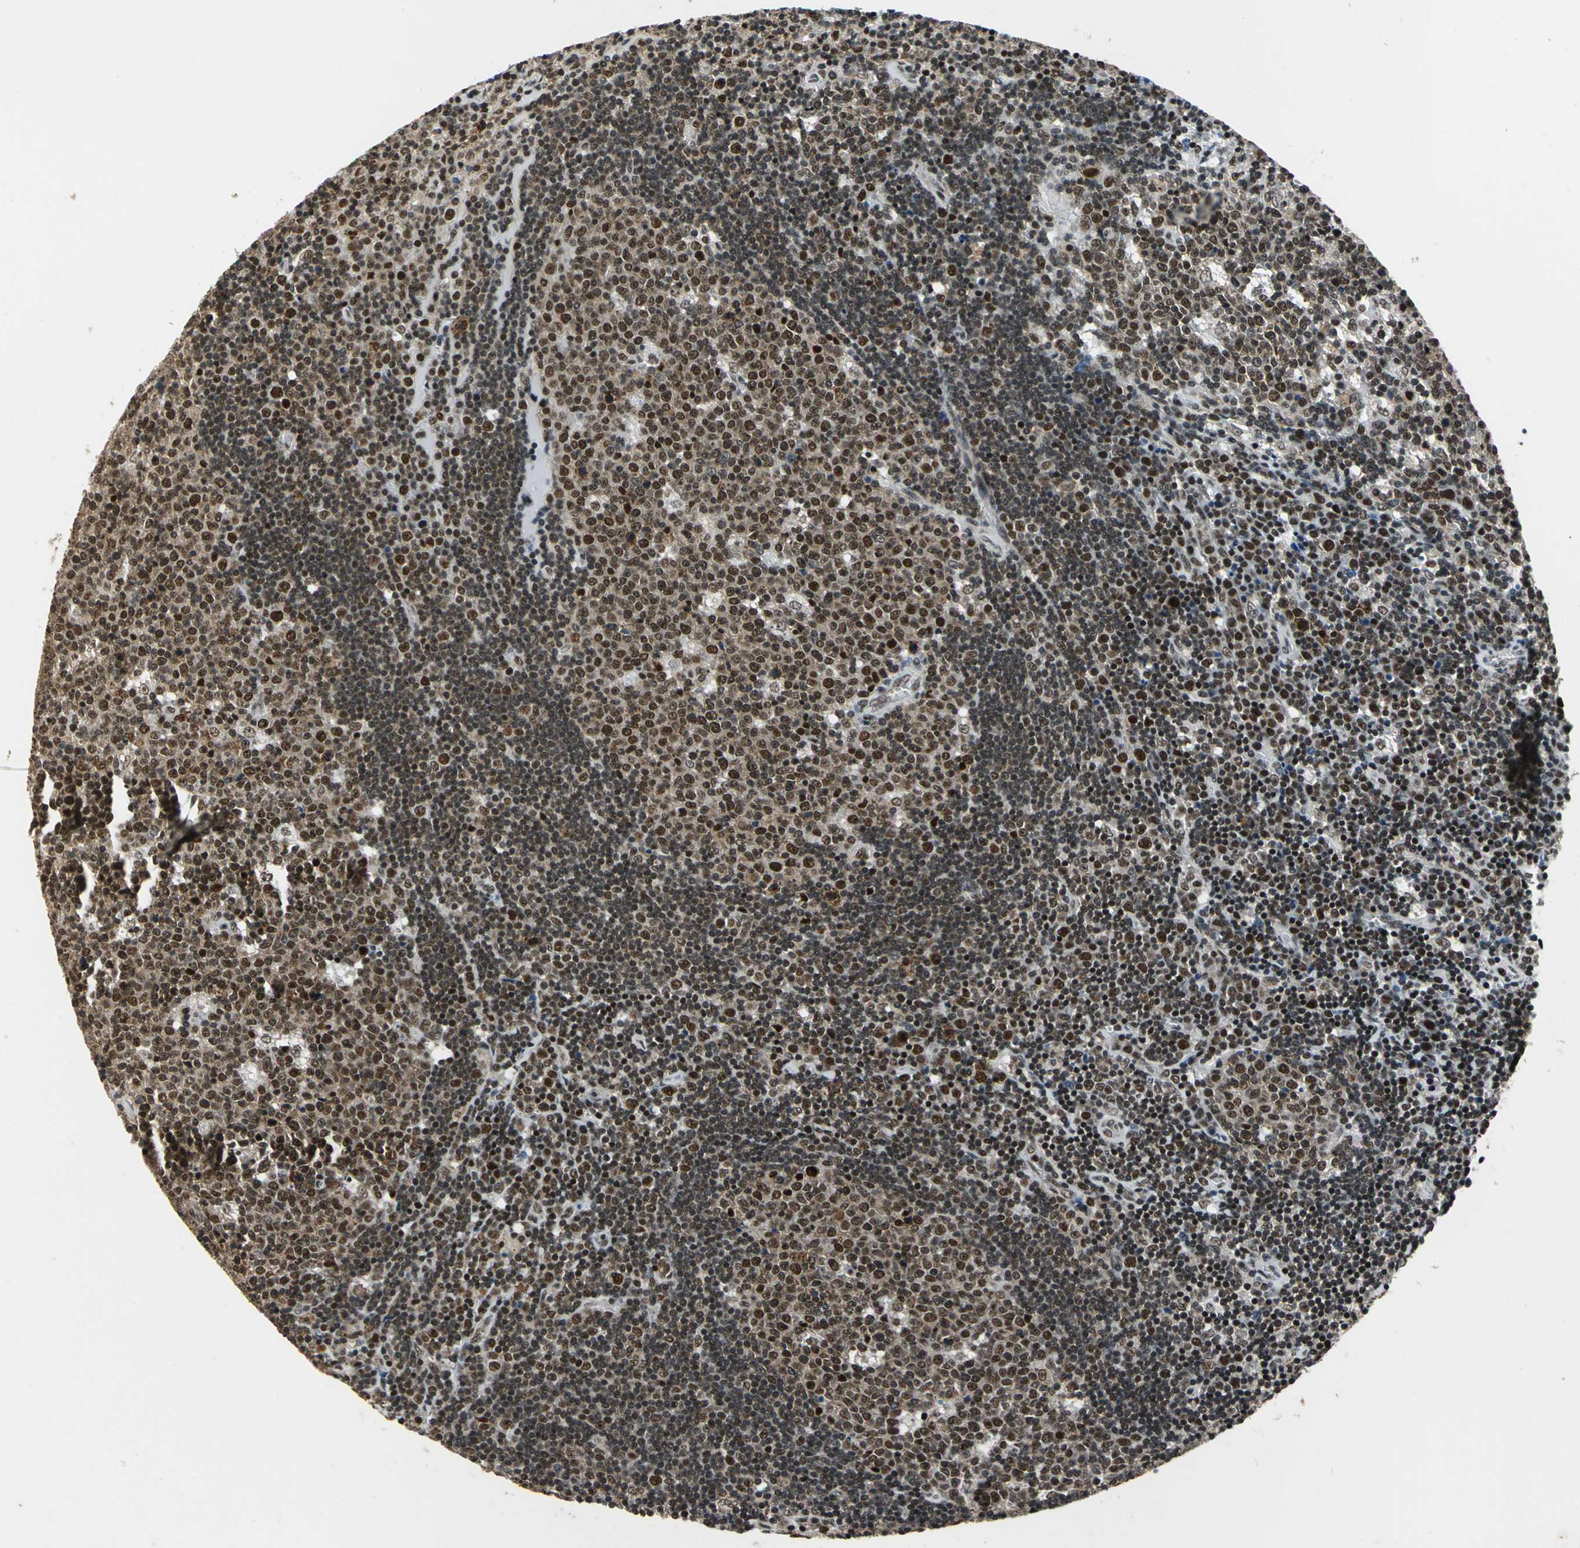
{"staining": {"intensity": "strong", "quantity": ">75%", "location": "cytoplasmic/membranous,nuclear"}, "tissue": "lymph node", "cell_type": "Germinal center cells", "image_type": "normal", "snomed": [{"axis": "morphology", "description": "Normal tissue, NOS"}, {"axis": "topography", "description": "Lymph node"}, {"axis": "topography", "description": "Salivary gland"}], "caption": "Protein analysis of normal lymph node exhibits strong cytoplasmic/membranous,nuclear expression in approximately >75% of germinal center cells.", "gene": "BCLAF1", "patient": {"sex": "male", "age": 8}}